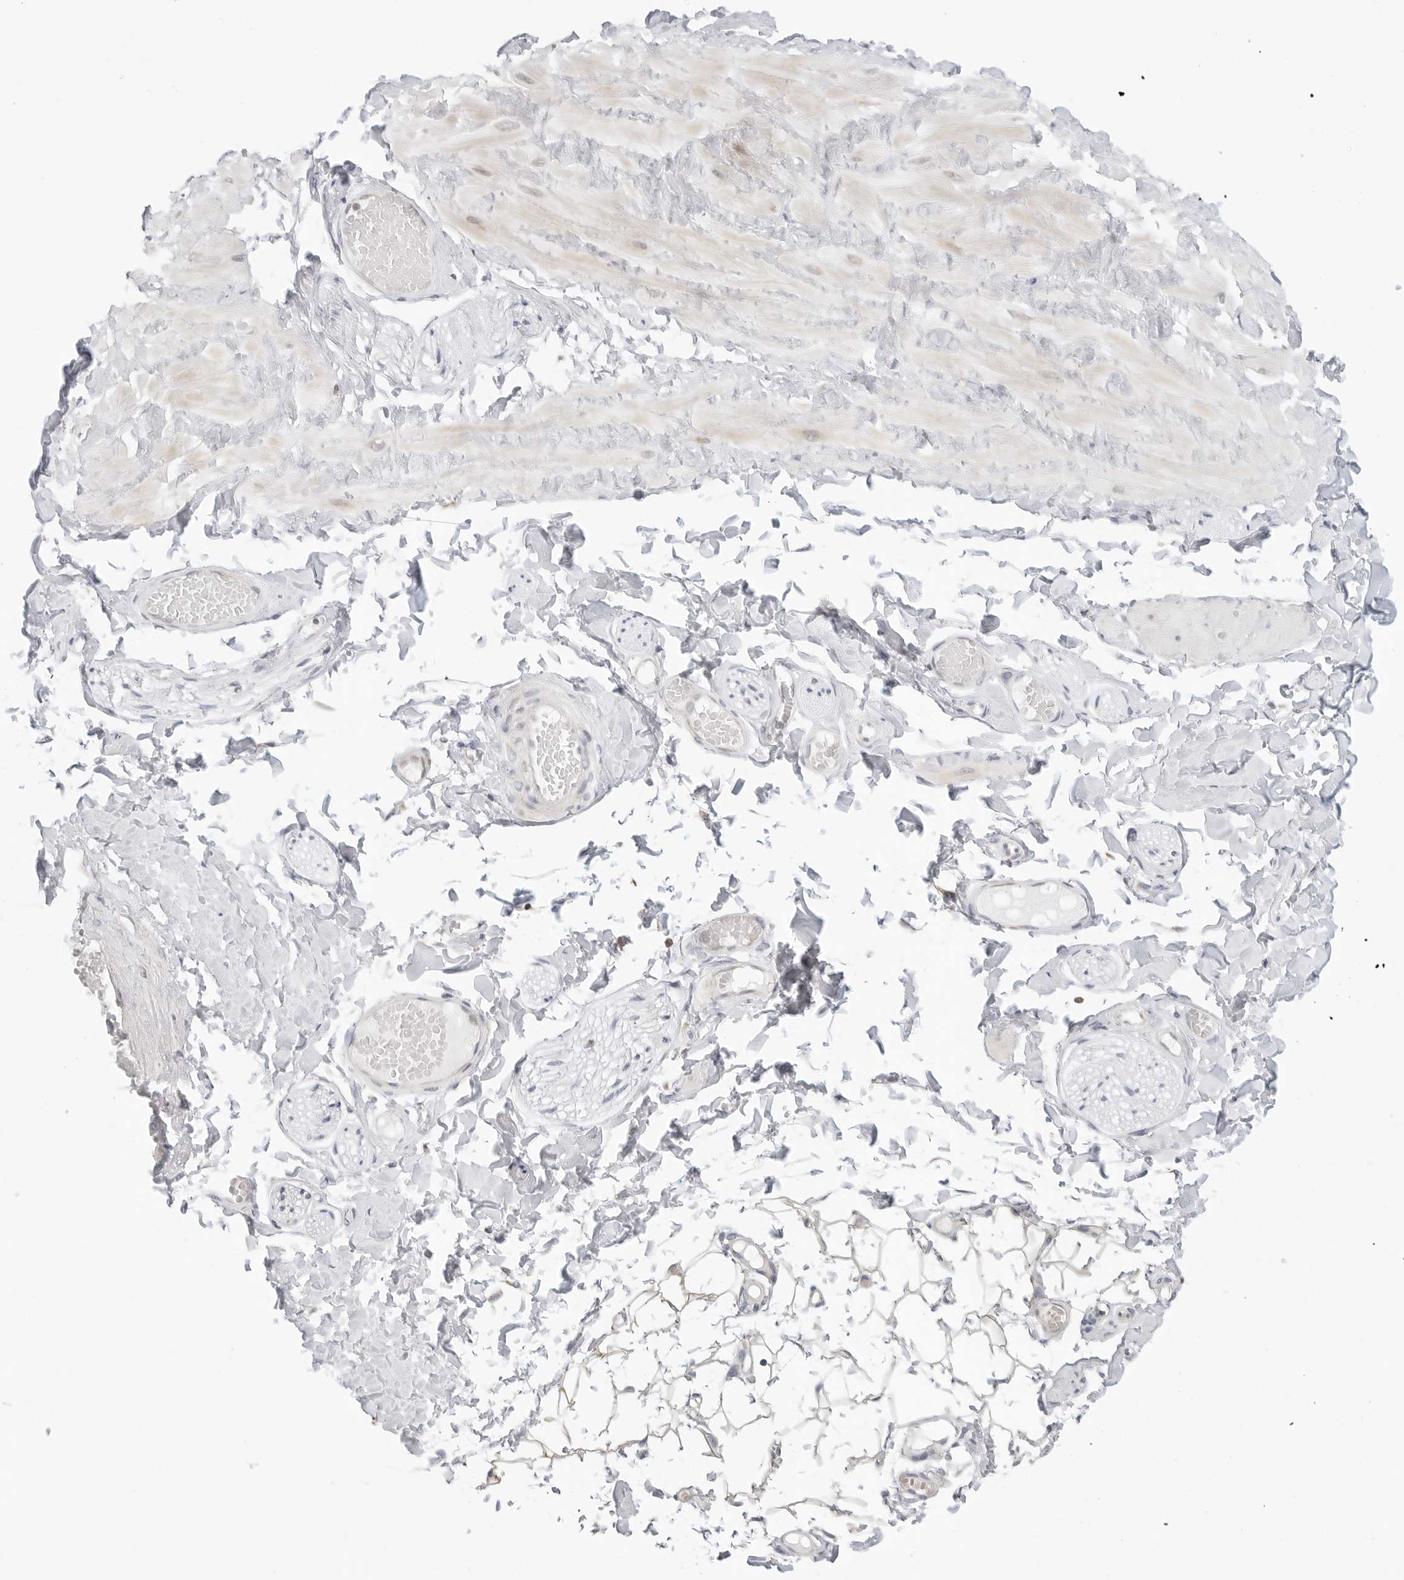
{"staining": {"intensity": "negative", "quantity": "none", "location": "none"}, "tissue": "adipose tissue", "cell_type": "Adipocytes", "image_type": "normal", "snomed": [{"axis": "morphology", "description": "Normal tissue, NOS"}, {"axis": "topography", "description": "Adipose tissue"}, {"axis": "topography", "description": "Vascular tissue"}, {"axis": "topography", "description": "Peripheral nerve tissue"}], "caption": "This histopathology image is of unremarkable adipose tissue stained with IHC to label a protein in brown with the nuclei are counter-stained blue. There is no expression in adipocytes.", "gene": "POLR3GL", "patient": {"sex": "male", "age": 25}}